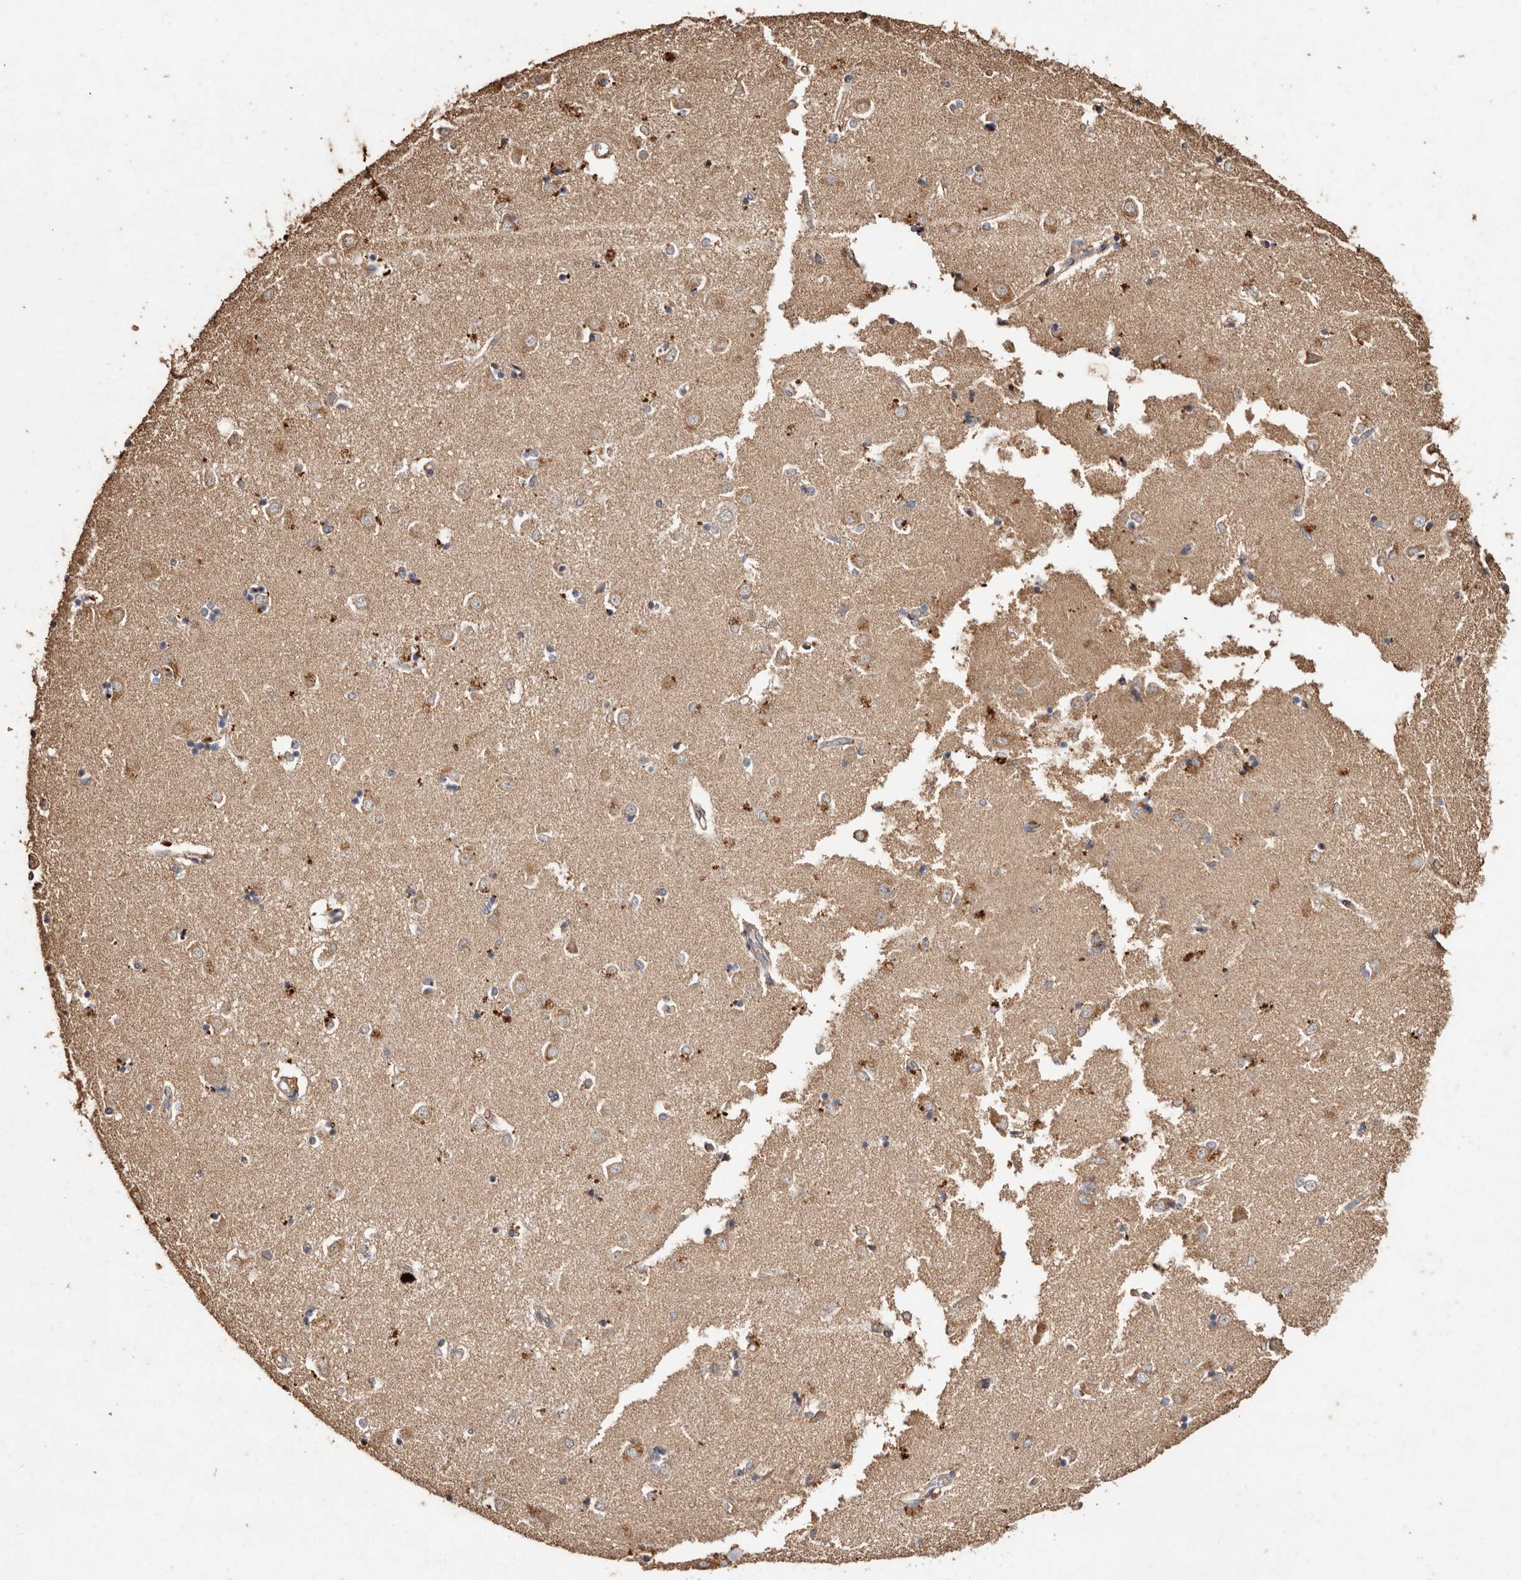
{"staining": {"intensity": "moderate", "quantity": "<25%", "location": "cytoplasmic/membranous"}, "tissue": "caudate", "cell_type": "Glial cells", "image_type": "normal", "snomed": [{"axis": "morphology", "description": "Normal tissue, NOS"}, {"axis": "topography", "description": "Lateral ventricle wall"}], "caption": "Unremarkable caudate reveals moderate cytoplasmic/membranous expression in approximately <25% of glial cells.", "gene": "FARS2", "patient": {"sex": "male", "age": 45}}